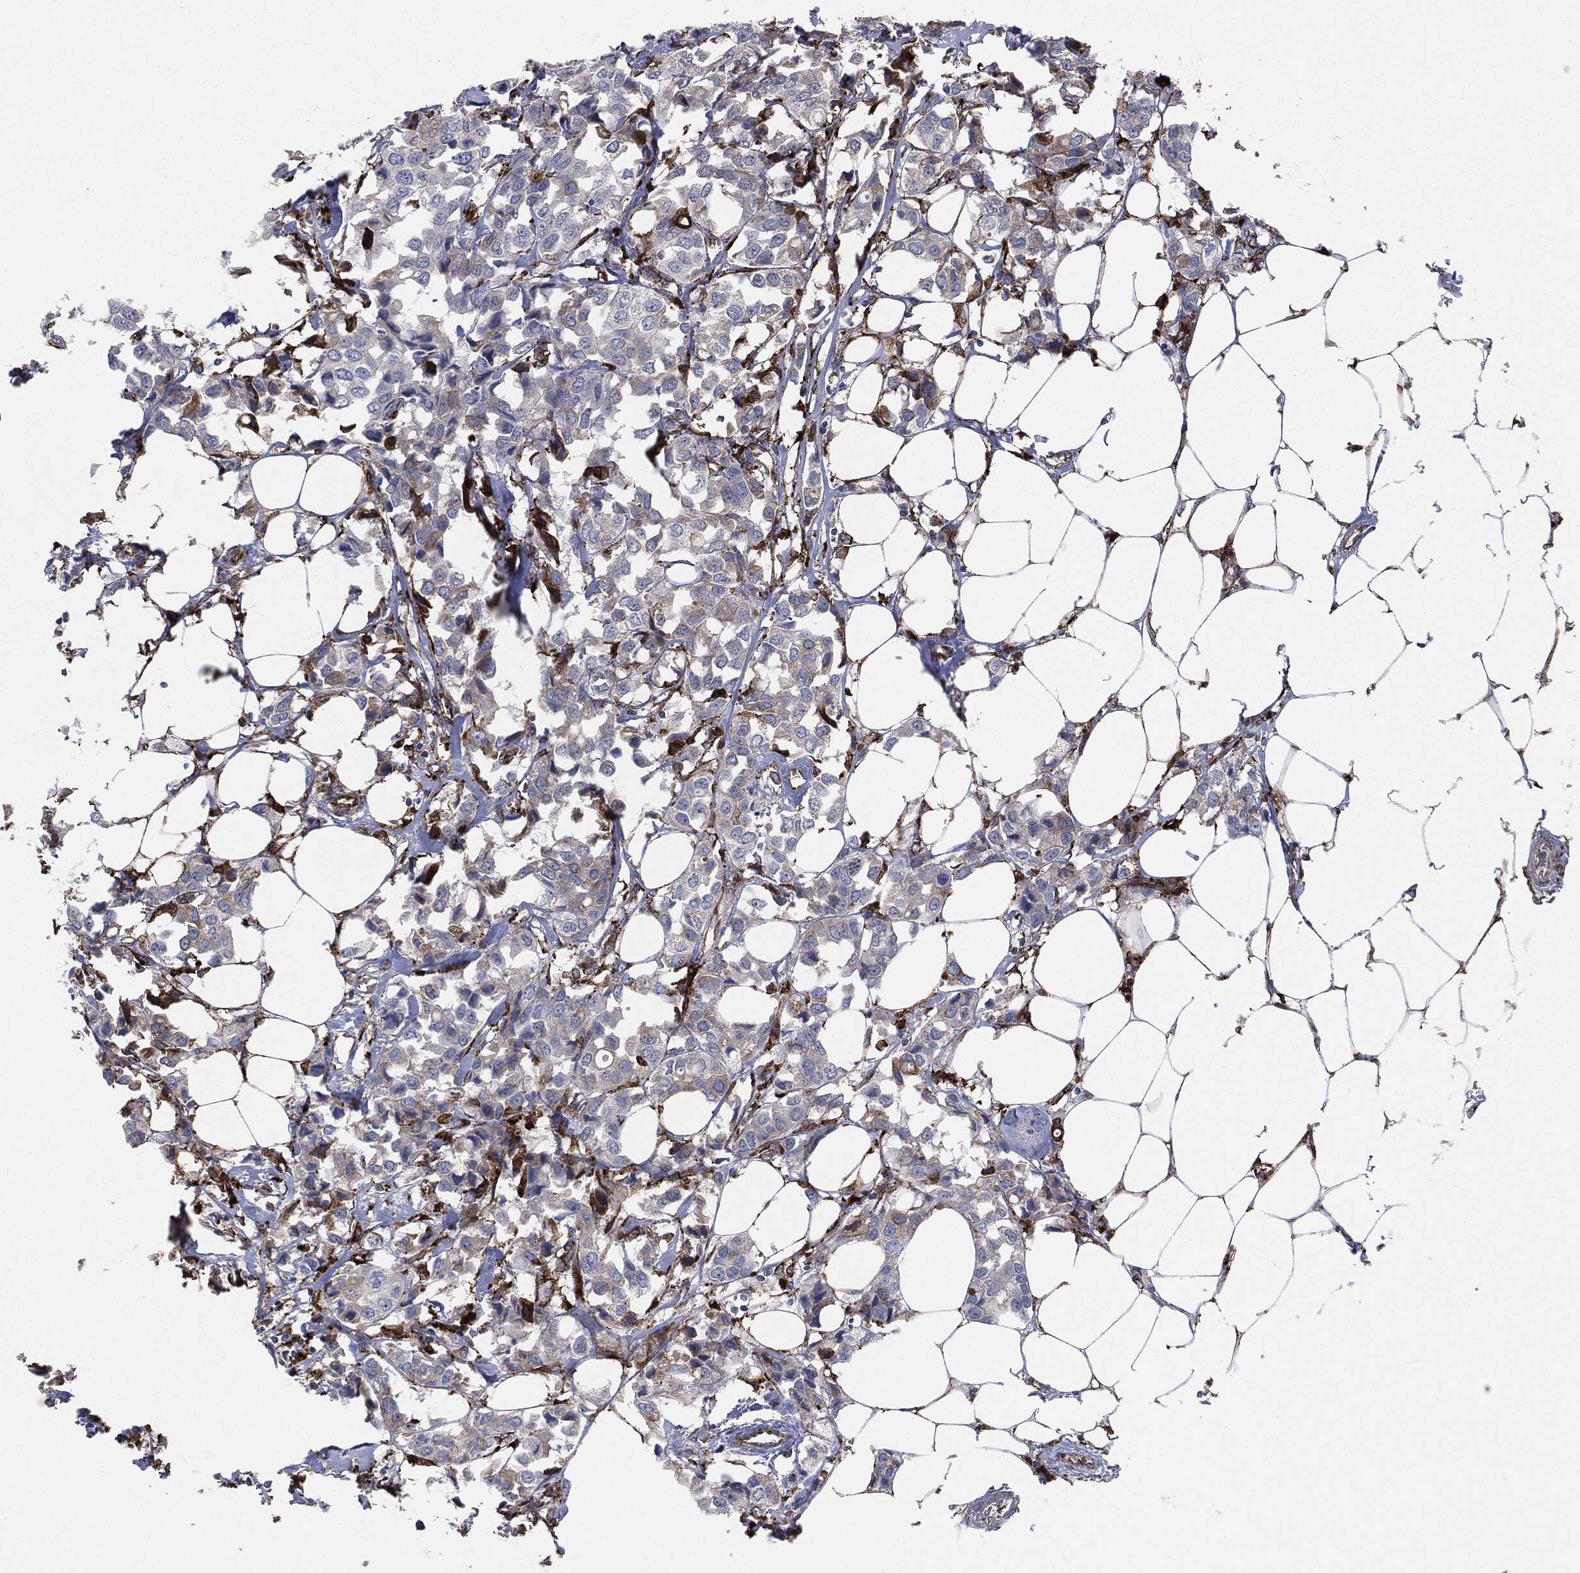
{"staining": {"intensity": "negative", "quantity": "none", "location": "none"}, "tissue": "breast cancer", "cell_type": "Tumor cells", "image_type": "cancer", "snomed": [{"axis": "morphology", "description": "Duct carcinoma"}, {"axis": "topography", "description": "Breast"}], "caption": "The immunohistochemistry (IHC) histopathology image has no significant expression in tumor cells of breast cancer tissue.", "gene": "CALR", "patient": {"sex": "female", "age": 80}}